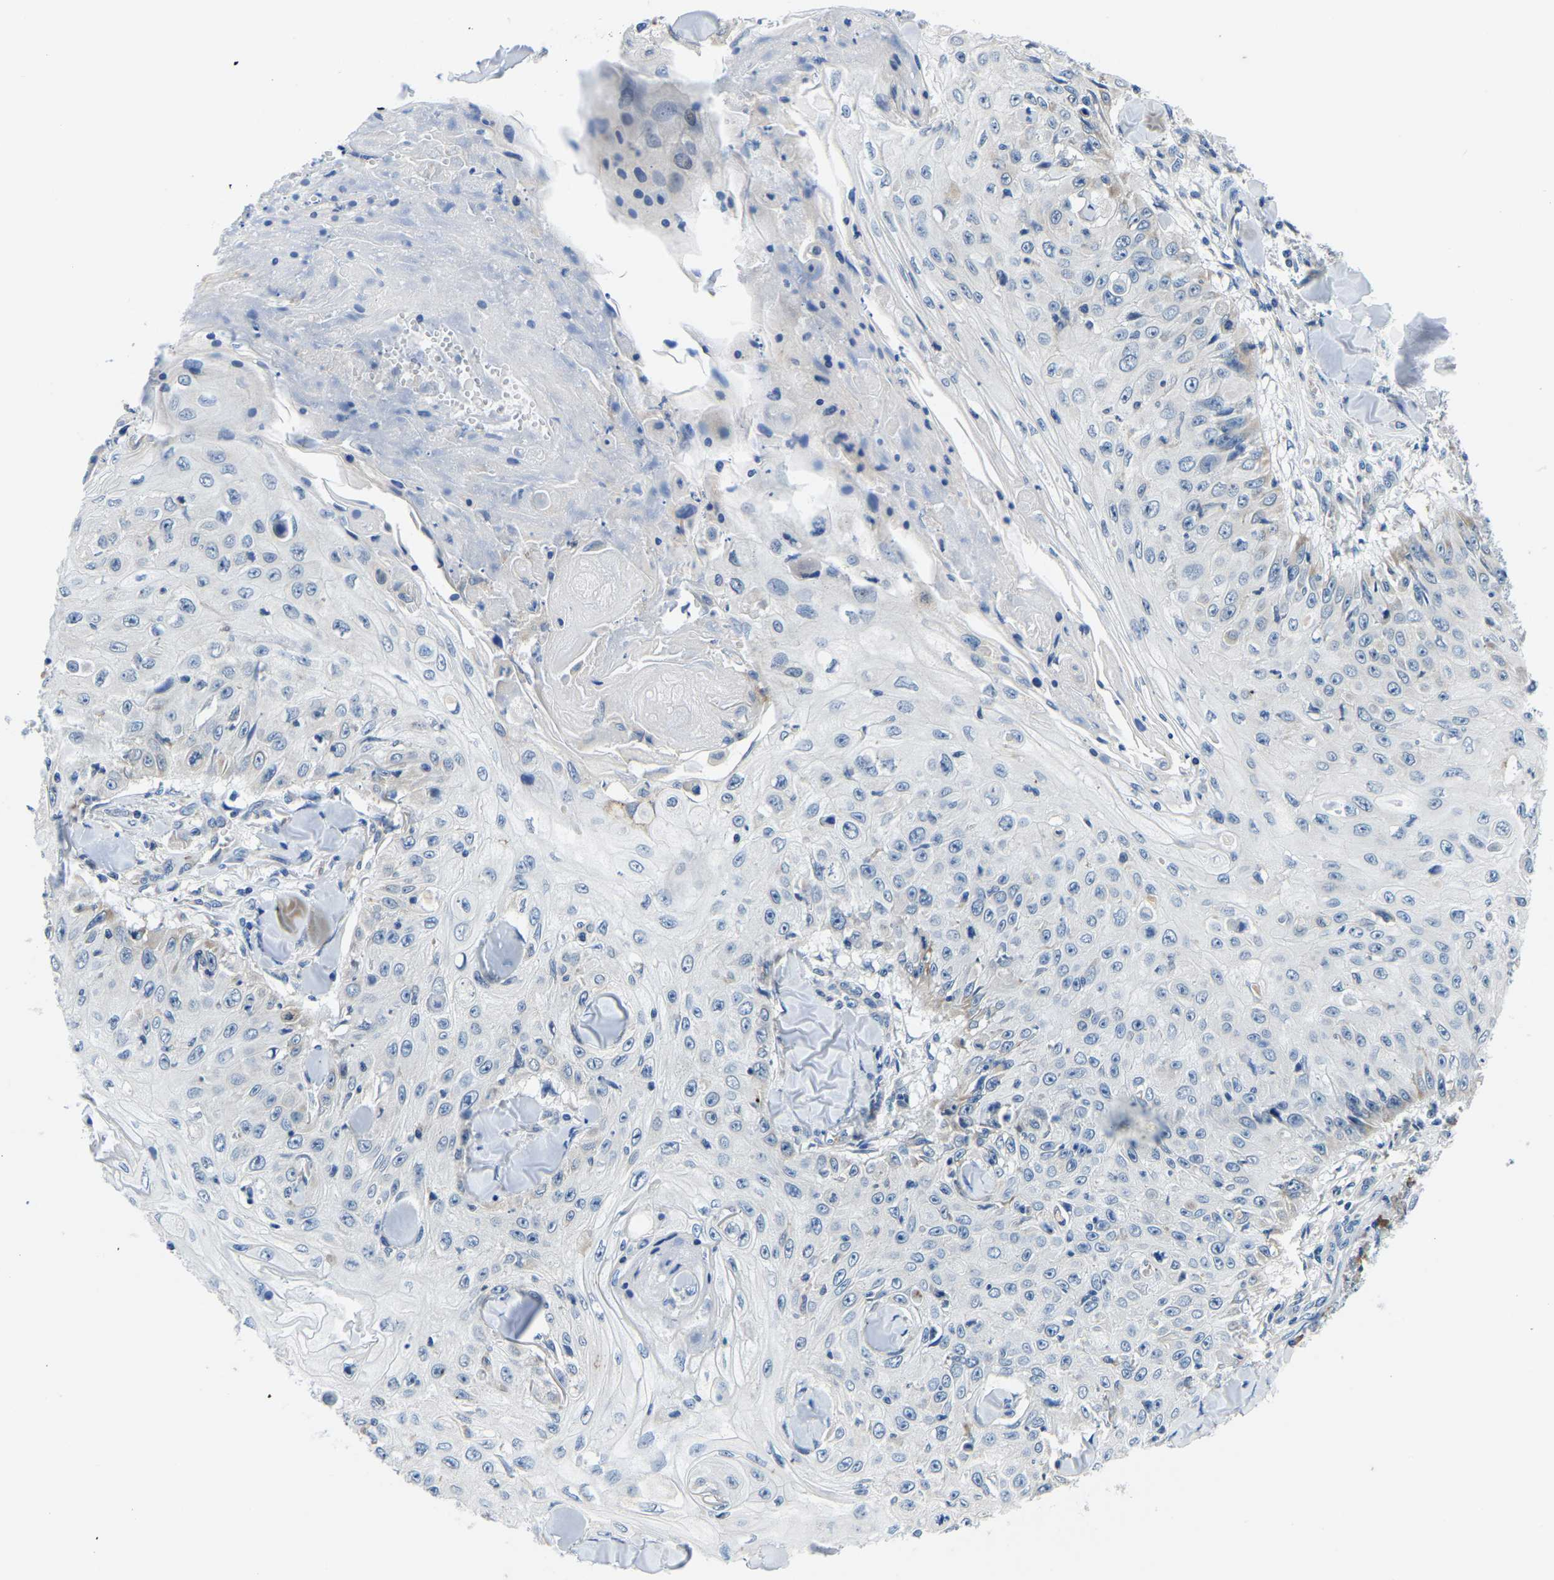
{"staining": {"intensity": "negative", "quantity": "none", "location": "none"}, "tissue": "skin cancer", "cell_type": "Tumor cells", "image_type": "cancer", "snomed": [{"axis": "morphology", "description": "Squamous cell carcinoma, NOS"}, {"axis": "topography", "description": "Skin"}], "caption": "A micrograph of human skin squamous cell carcinoma is negative for staining in tumor cells.", "gene": "LIAS", "patient": {"sex": "male", "age": 86}}